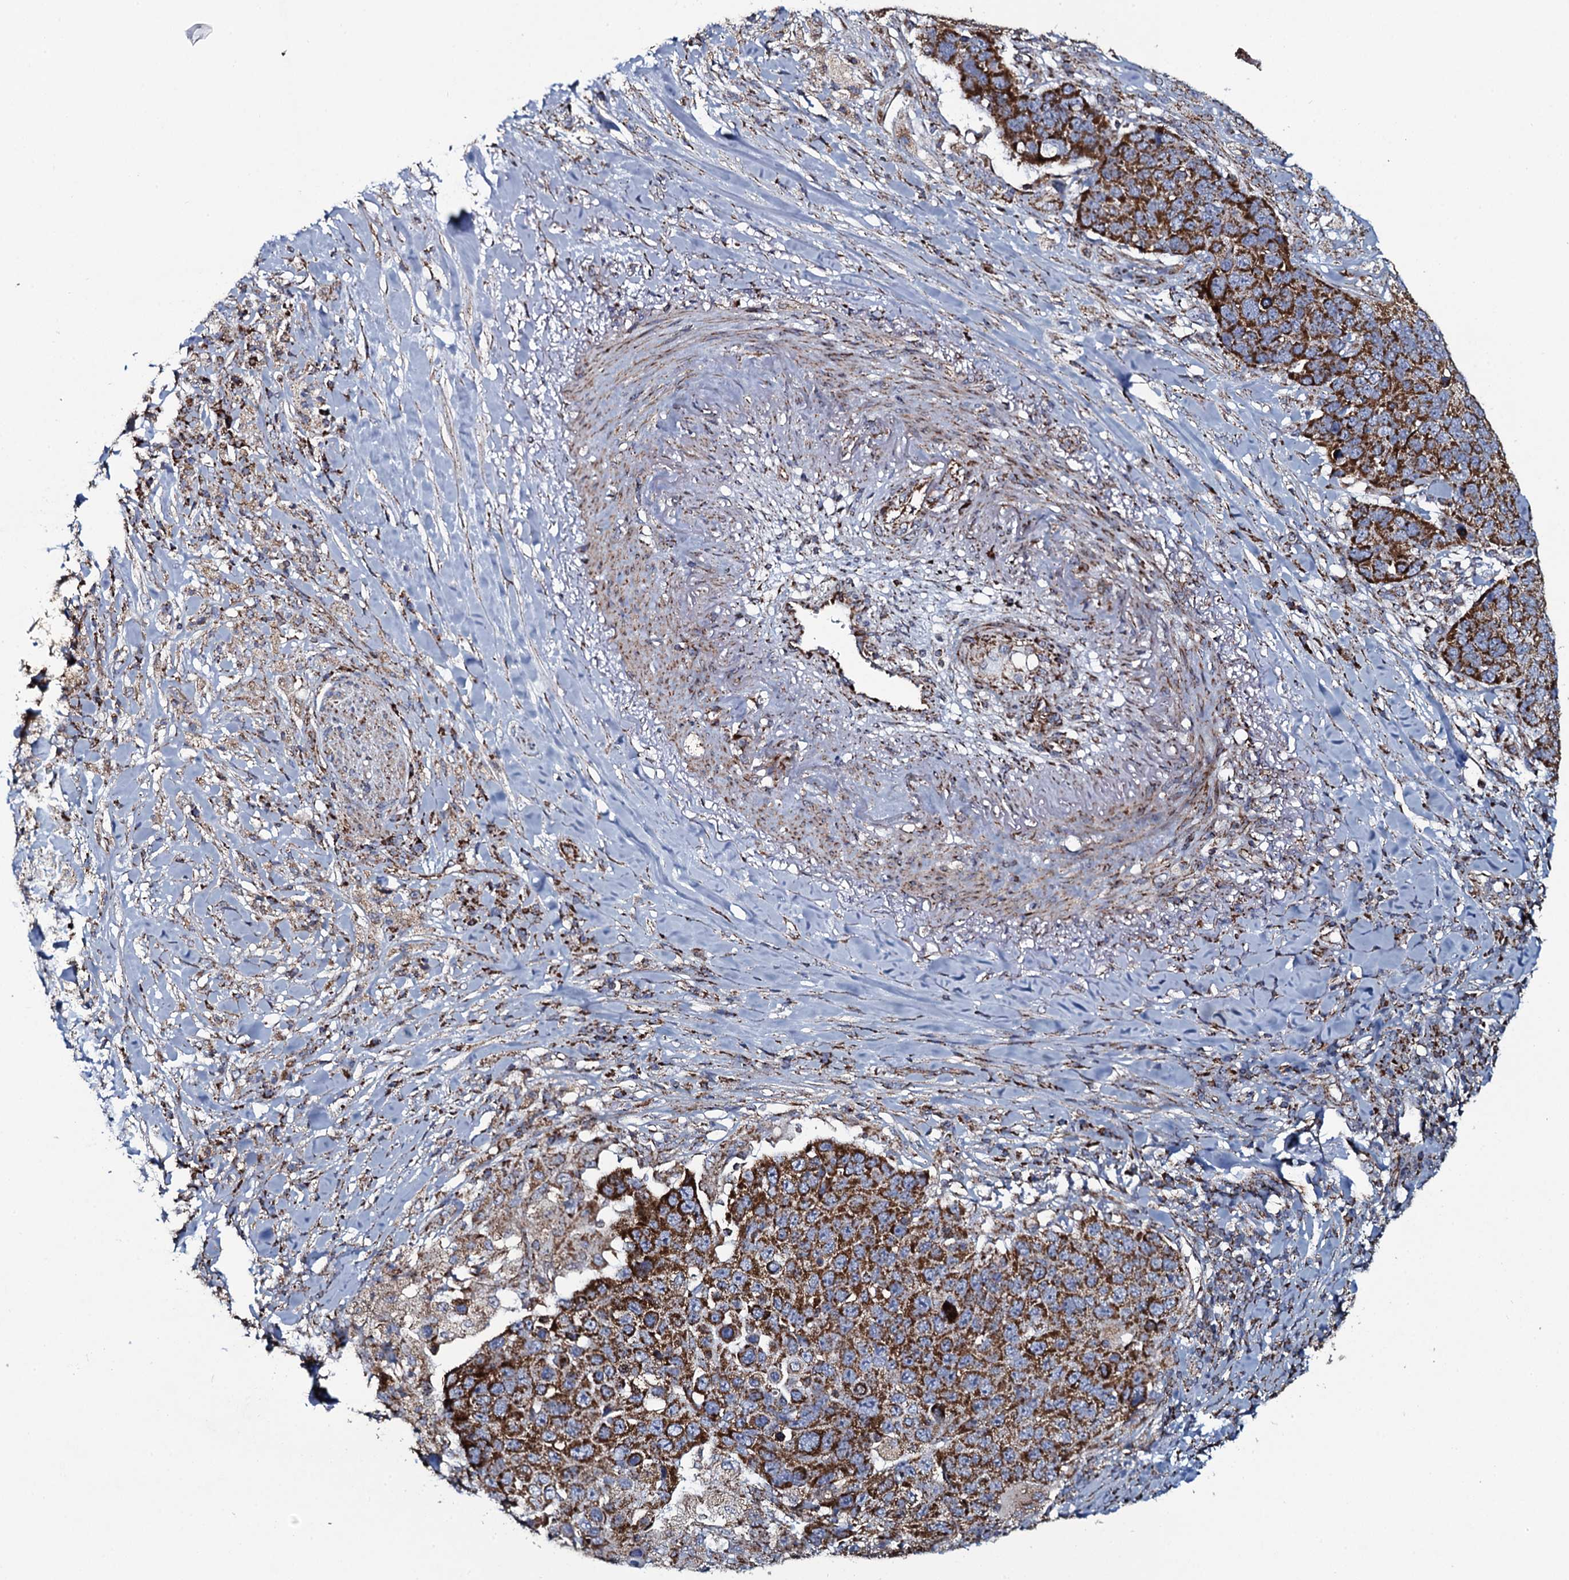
{"staining": {"intensity": "strong", "quantity": ">75%", "location": "cytoplasmic/membranous"}, "tissue": "lung cancer", "cell_type": "Tumor cells", "image_type": "cancer", "snomed": [{"axis": "morphology", "description": "Normal tissue, NOS"}, {"axis": "morphology", "description": "Squamous cell carcinoma, NOS"}, {"axis": "topography", "description": "Lymph node"}, {"axis": "topography", "description": "Lung"}], "caption": "This photomicrograph exhibits IHC staining of human squamous cell carcinoma (lung), with high strong cytoplasmic/membranous positivity in approximately >75% of tumor cells.", "gene": "EVC2", "patient": {"sex": "male", "age": 66}}